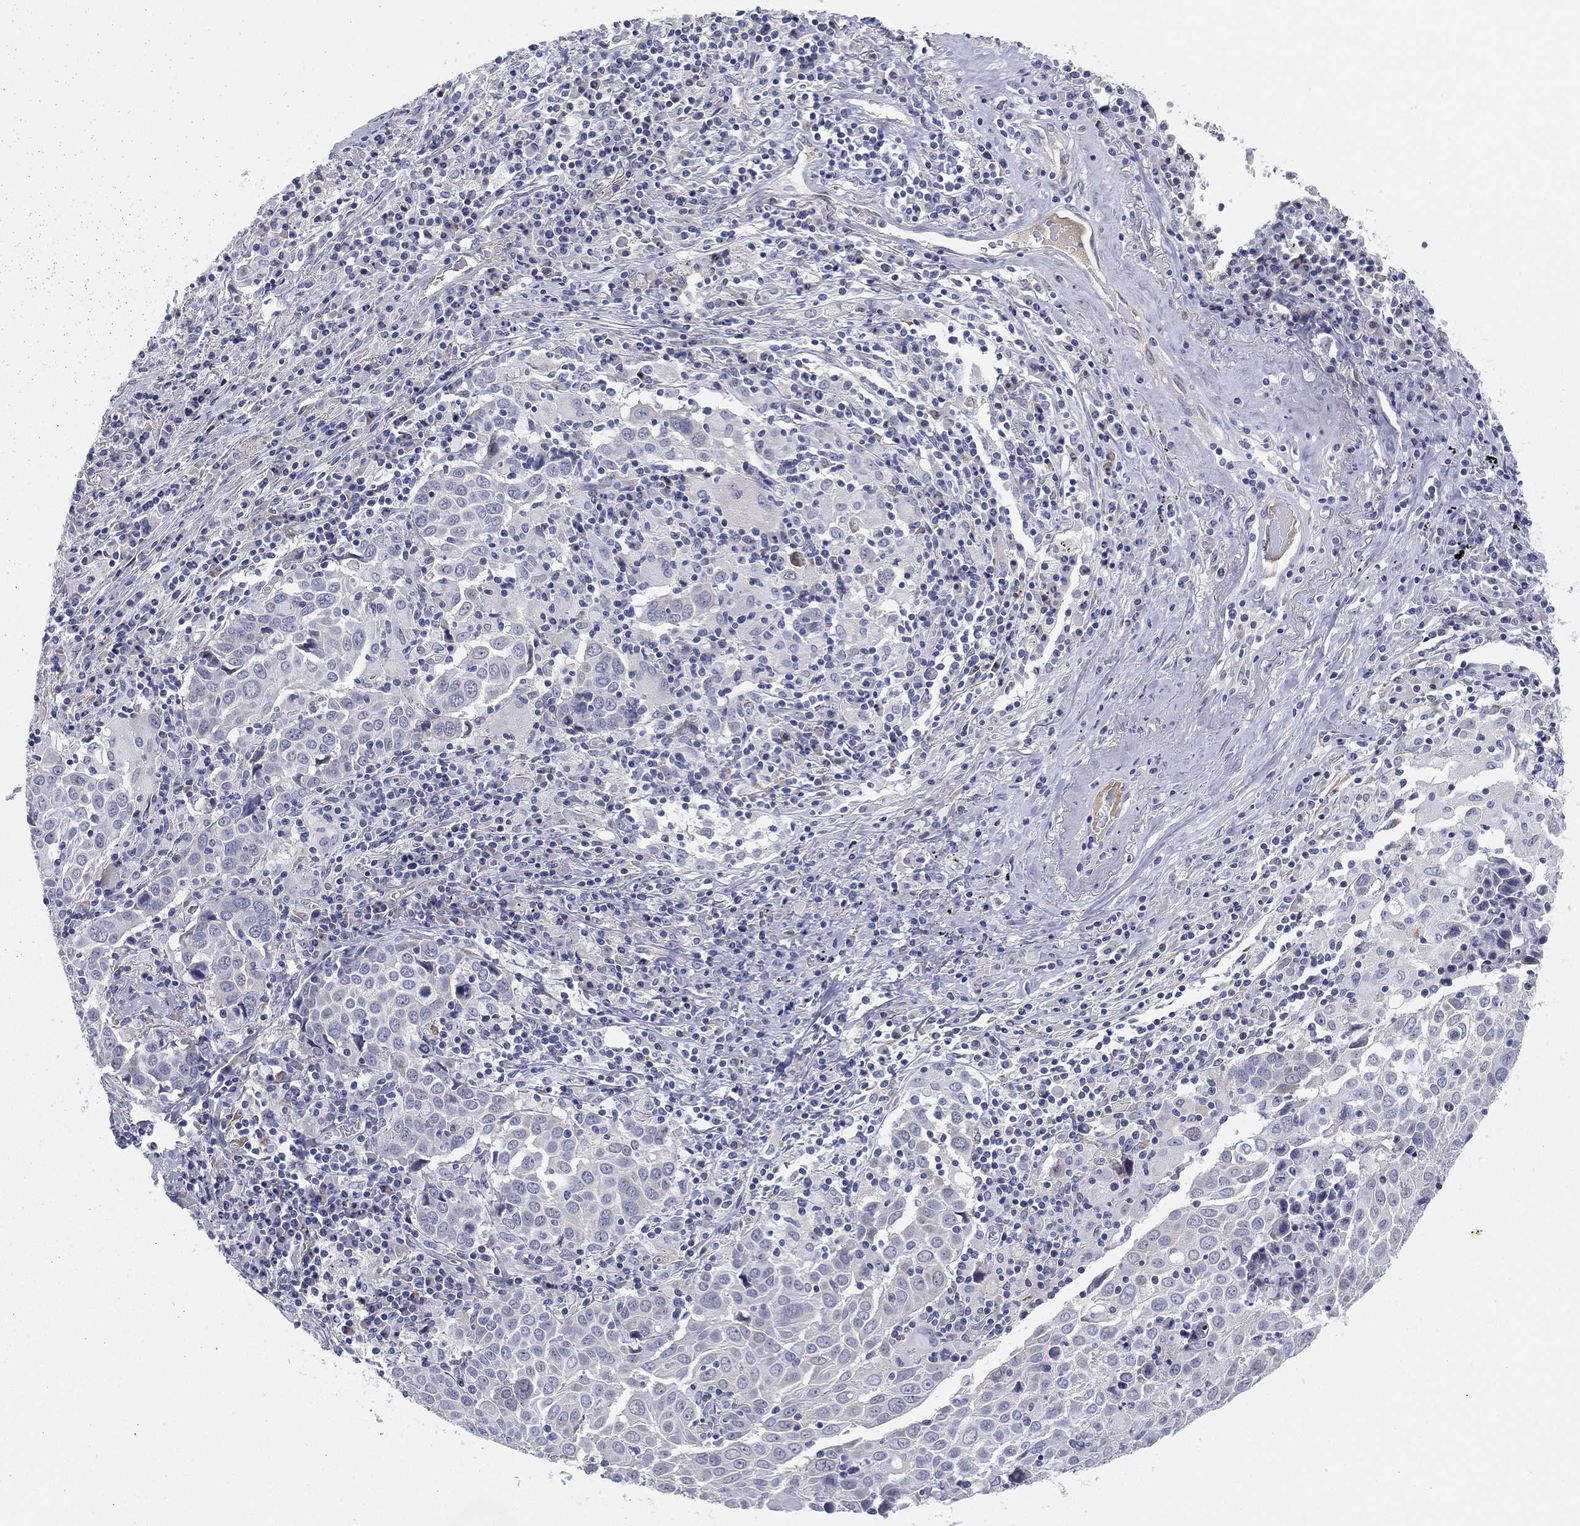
{"staining": {"intensity": "negative", "quantity": "none", "location": "none"}, "tissue": "lung cancer", "cell_type": "Tumor cells", "image_type": "cancer", "snomed": [{"axis": "morphology", "description": "Squamous cell carcinoma, NOS"}, {"axis": "topography", "description": "Lung"}], "caption": "Protein analysis of lung squamous cell carcinoma exhibits no significant positivity in tumor cells. (DAB (3,3'-diaminobenzidine) immunohistochemistry (IHC), high magnification).", "gene": "MLF1", "patient": {"sex": "male", "age": 57}}